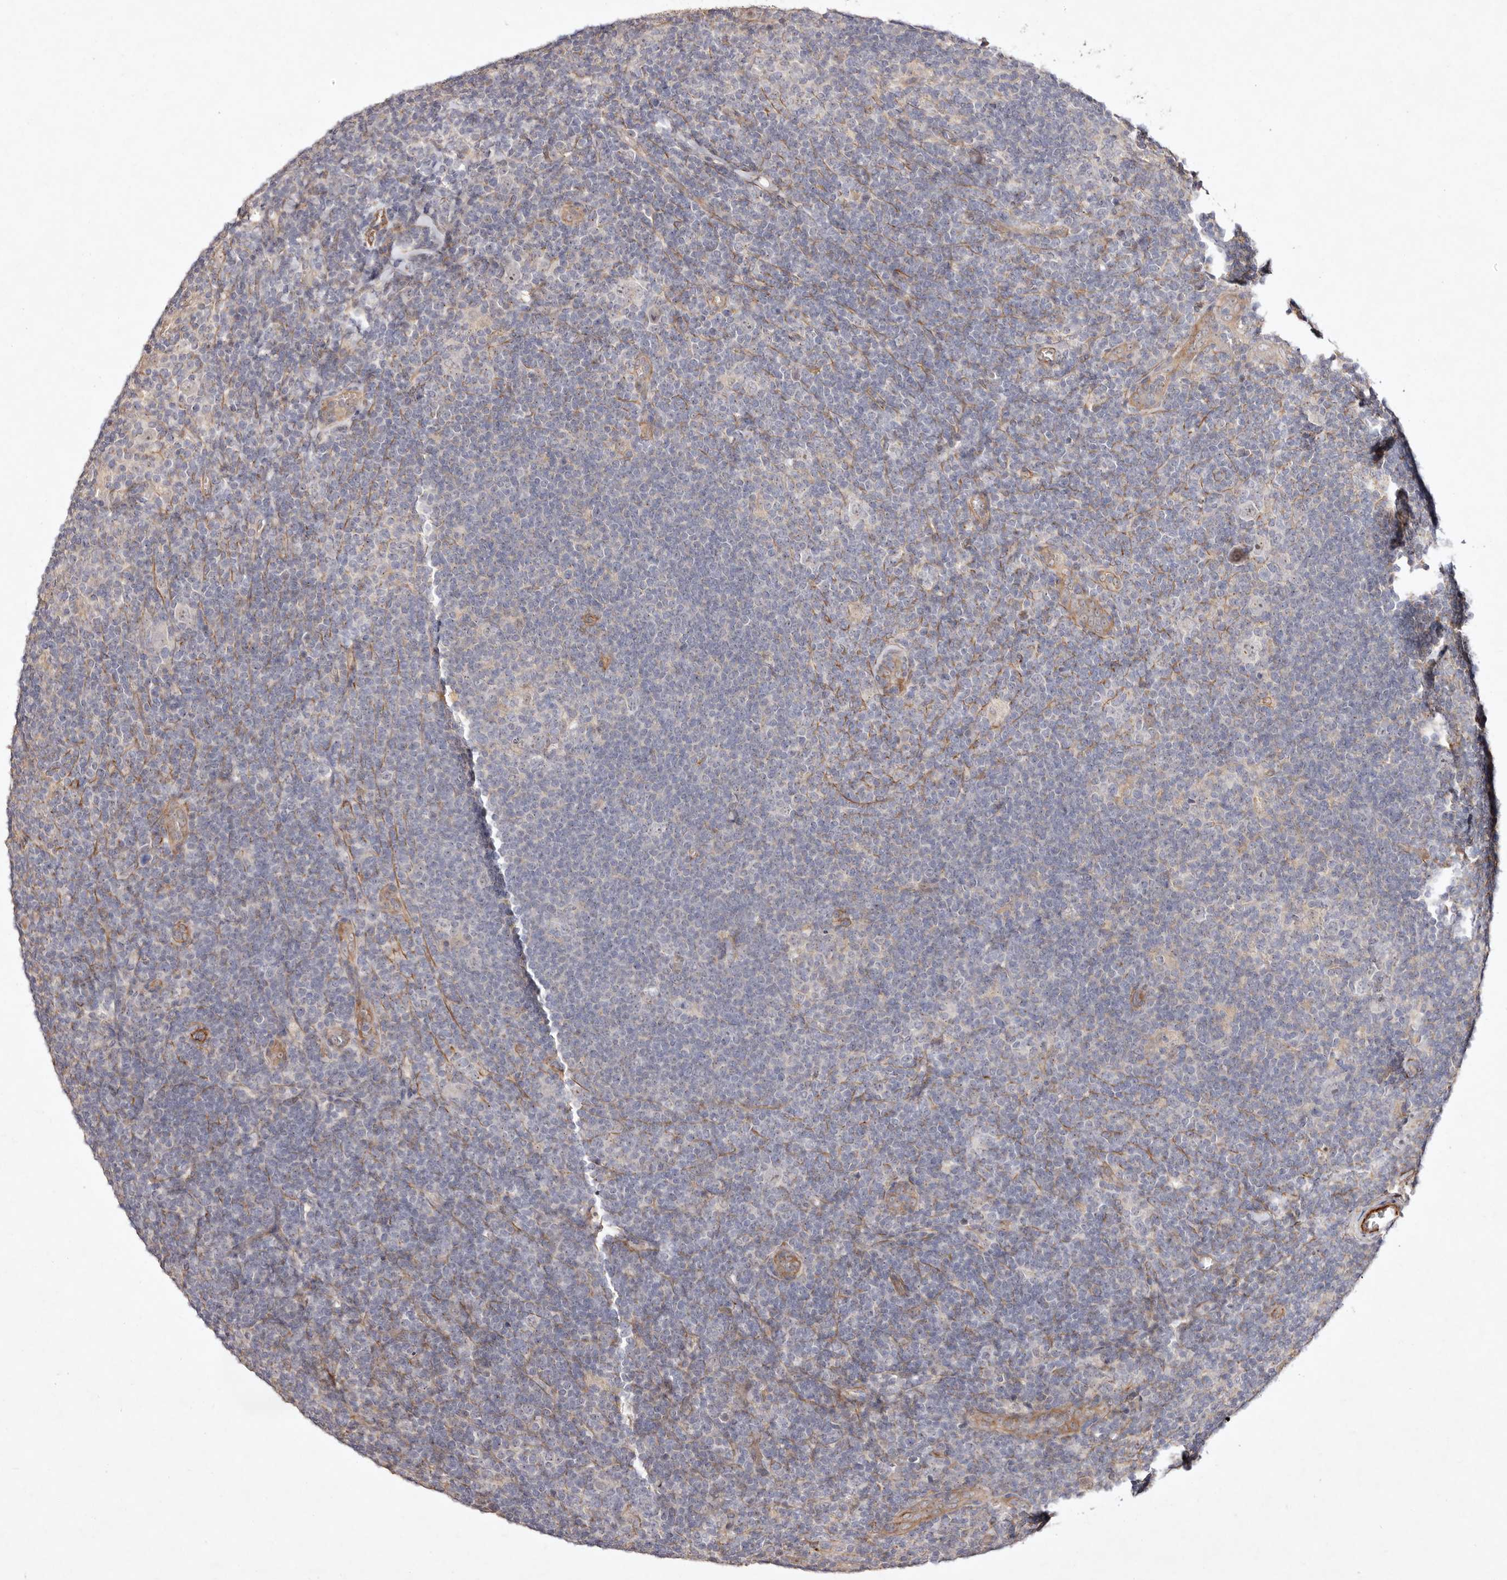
{"staining": {"intensity": "negative", "quantity": "none", "location": "none"}, "tissue": "lymphoma", "cell_type": "Tumor cells", "image_type": "cancer", "snomed": [{"axis": "morphology", "description": "Hodgkin's disease, NOS"}, {"axis": "topography", "description": "Lymph node"}], "caption": "The immunohistochemistry (IHC) histopathology image has no significant staining in tumor cells of Hodgkin's disease tissue.", "gene": "MTMR11", "patient": {"sex": "female", "age": 57}}